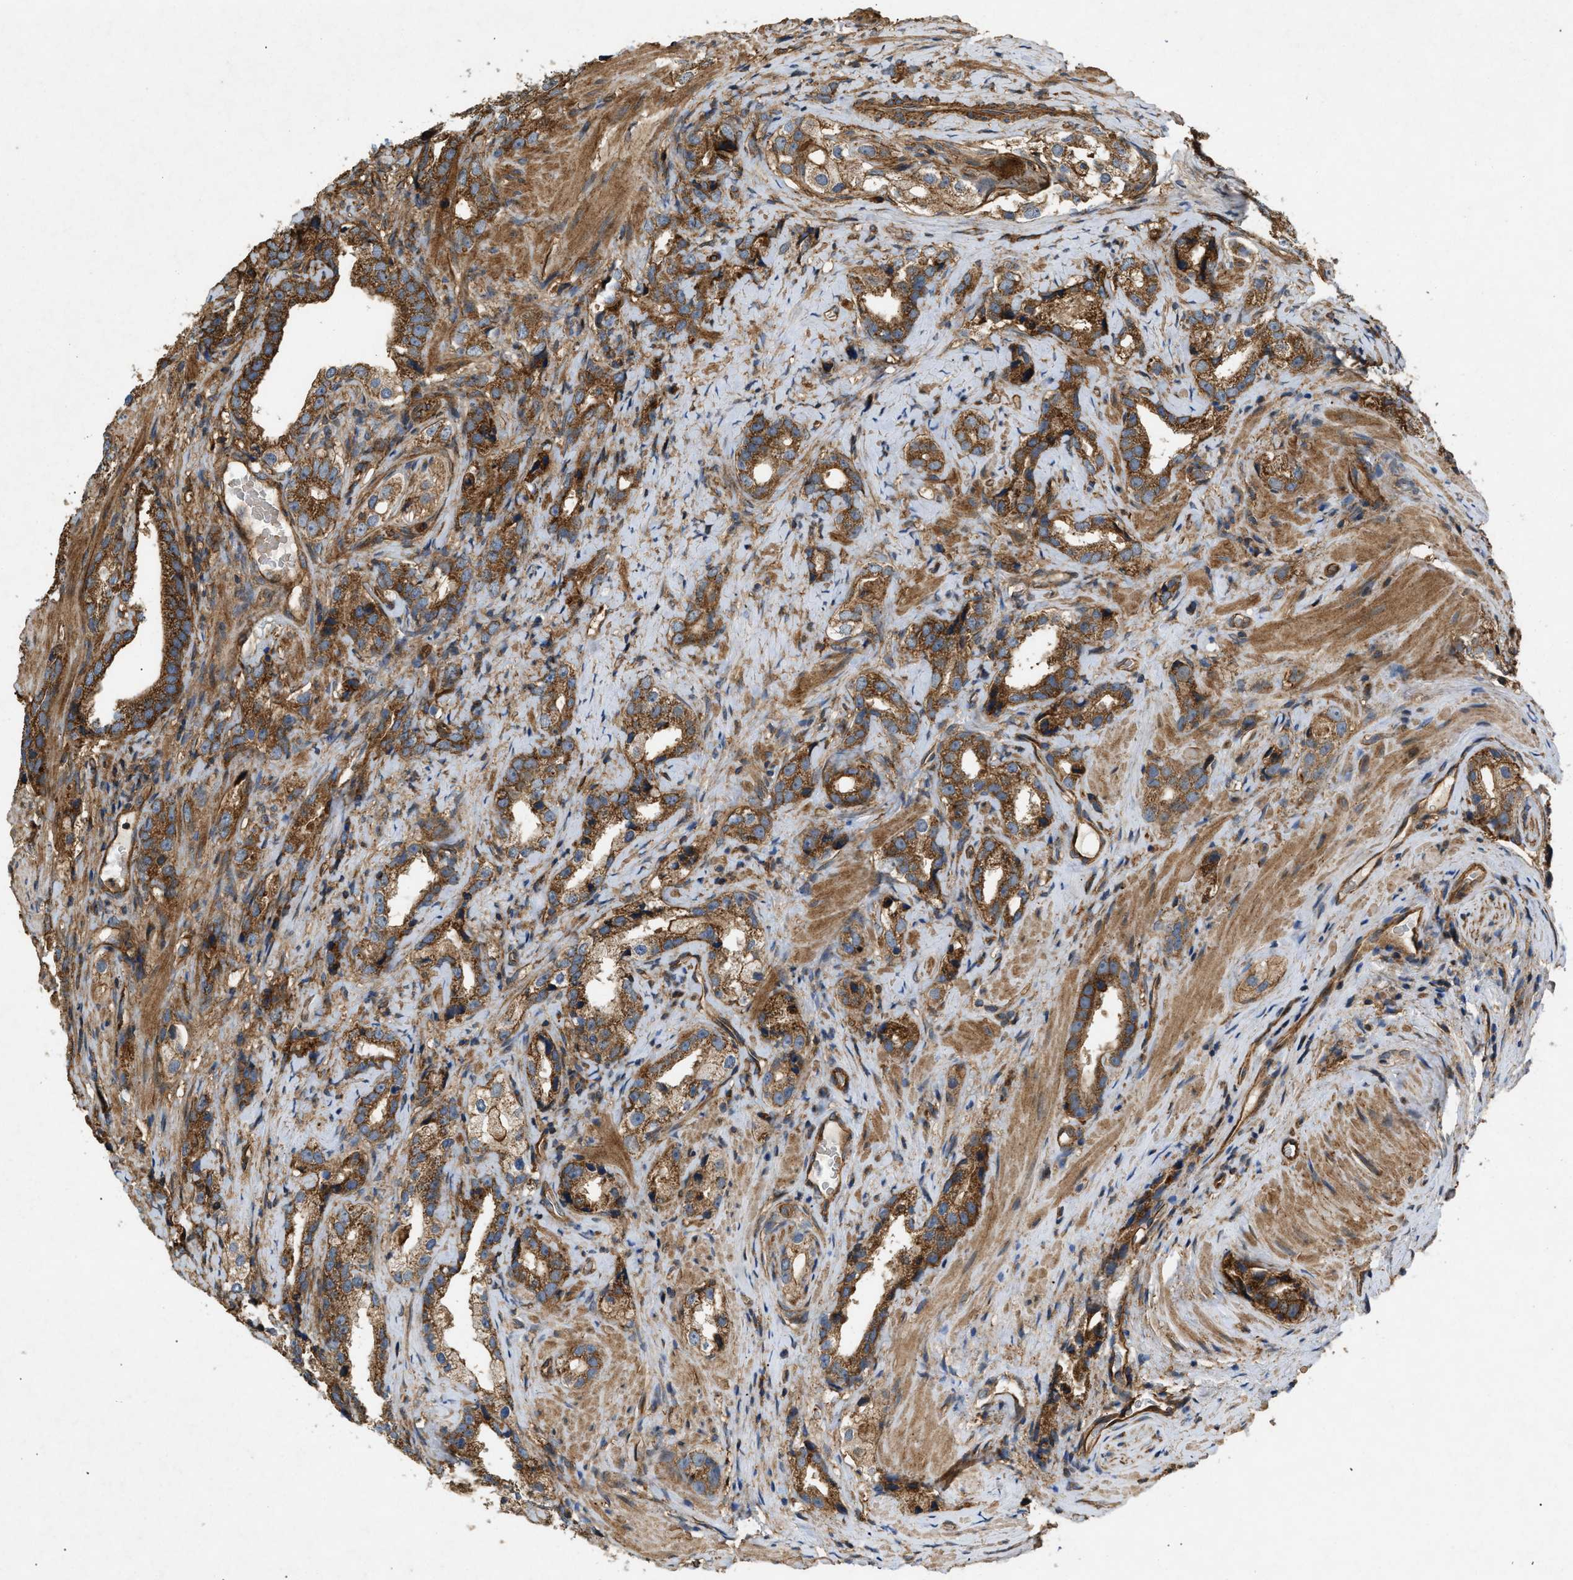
{"staining": {"intensity": "strong", "quantity": ">75%", "location": "cytoplasmic/membranous"}, "tissue": "prostate cancer", "cell_type": "Tumor cells", "image_type": "cancer", "snomed": [{"axis": "morphology", "description": "Adenocarcinoma, High grade"}, {"axis": "topography", "description": "Prostate"}], "caption": "Immunohistochemical staining of human prostate high-grade adenocarcinoma displays high levels of strong cytoplasmic/membranous protein expression in about >75% of tumor cells.", "gene": "GNB4", "patient": {"sex": "male", "age": 63}}